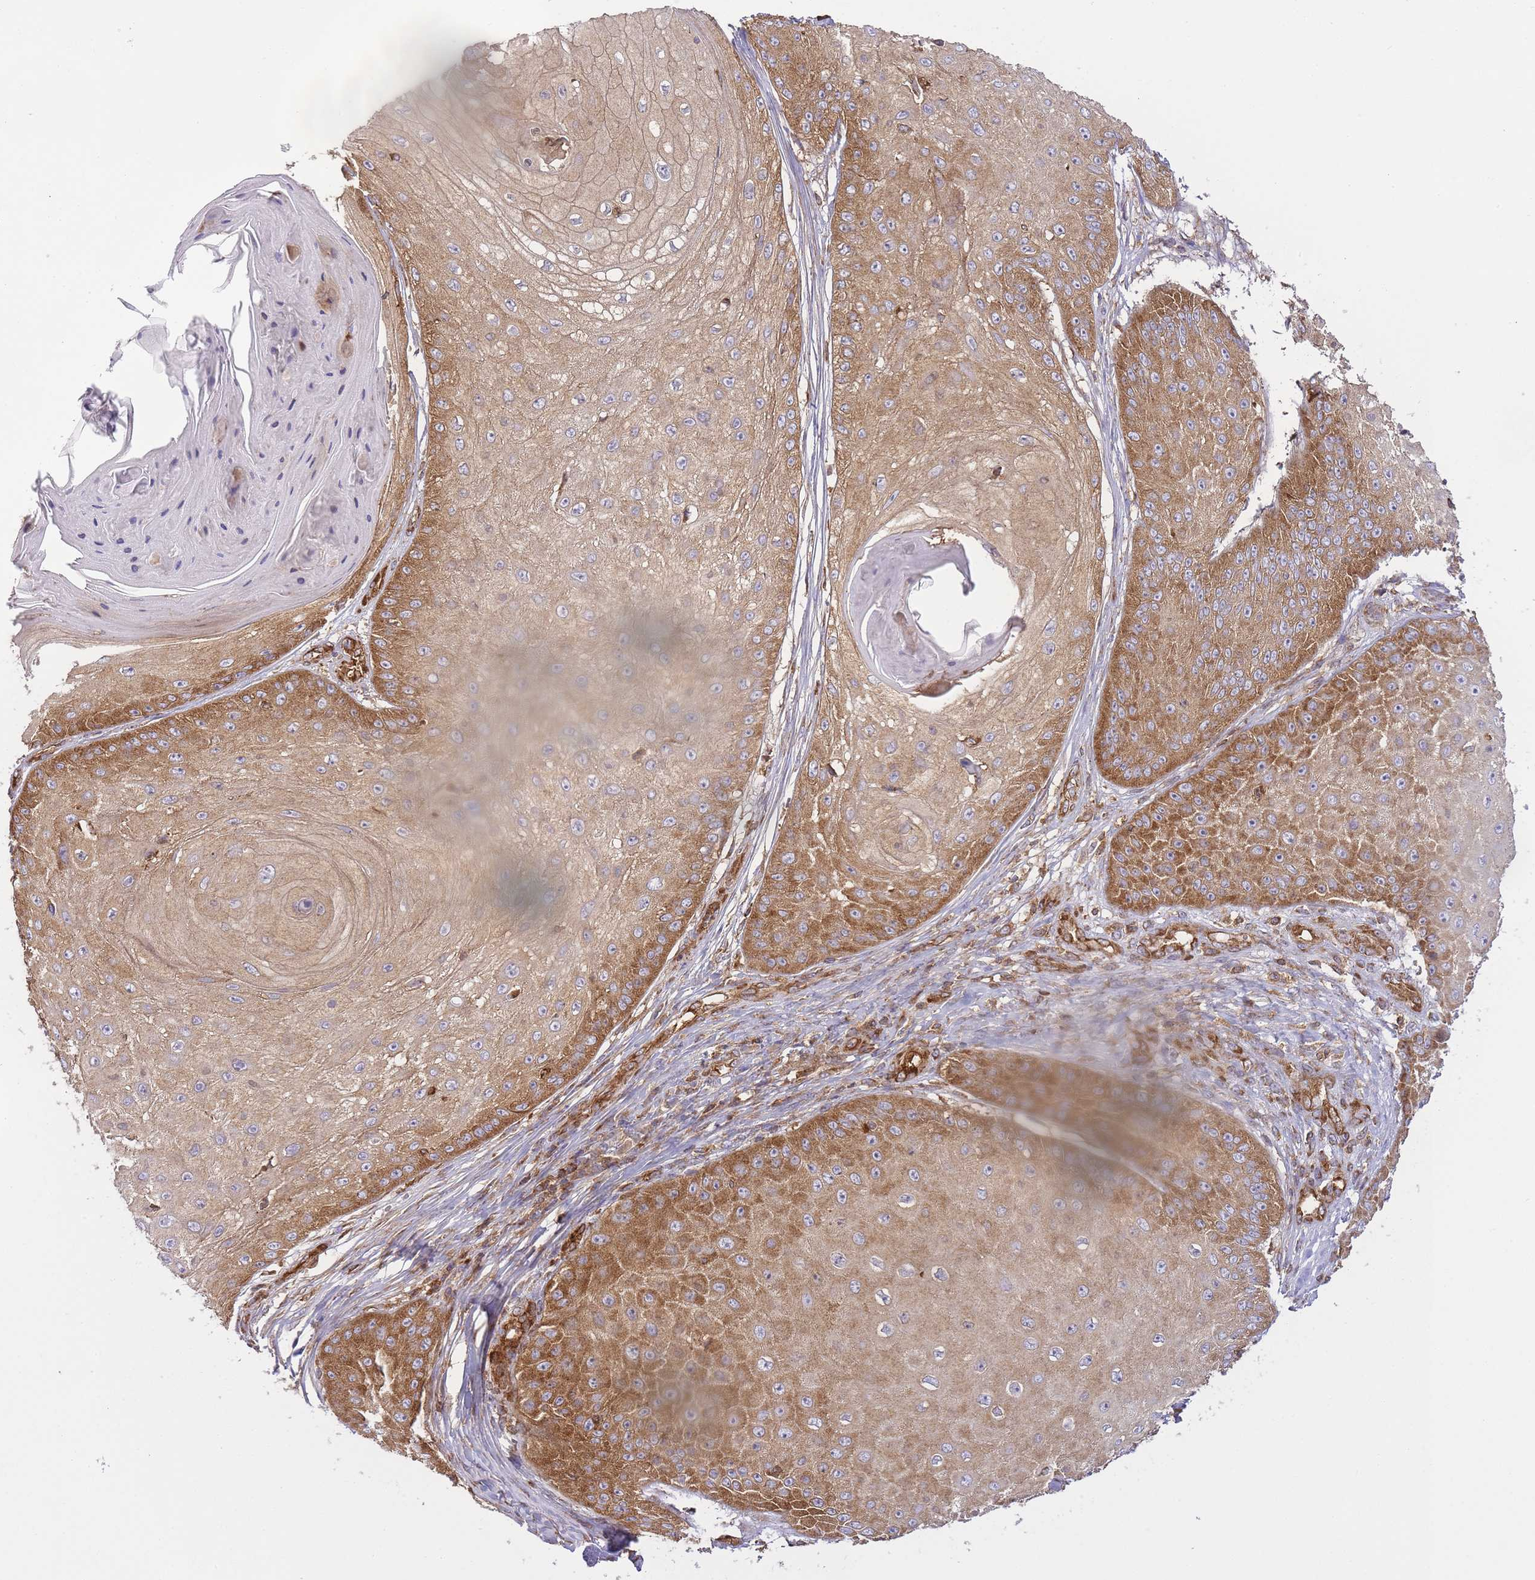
{"staining": {"intensity": "moderate", "quantity": ">75%", "location": "cytoplasmic/membranous"}, "tissue": "skin cancer", "cell_type": "Tumor cells", "image_type": "cancer", "snomed": [{"axis": "morphology", "description": "Squamous cell carcinoma, NOS"}, {"axis": "topography", "description": "Skin"}], "caption": "Protein staining exhibits moderate cytoplasmic/membranous positivity in approximately >75% of tumor cells in skin cancer.", "gene": "MSN", "patient": {"sex": "male", "age": 70}}